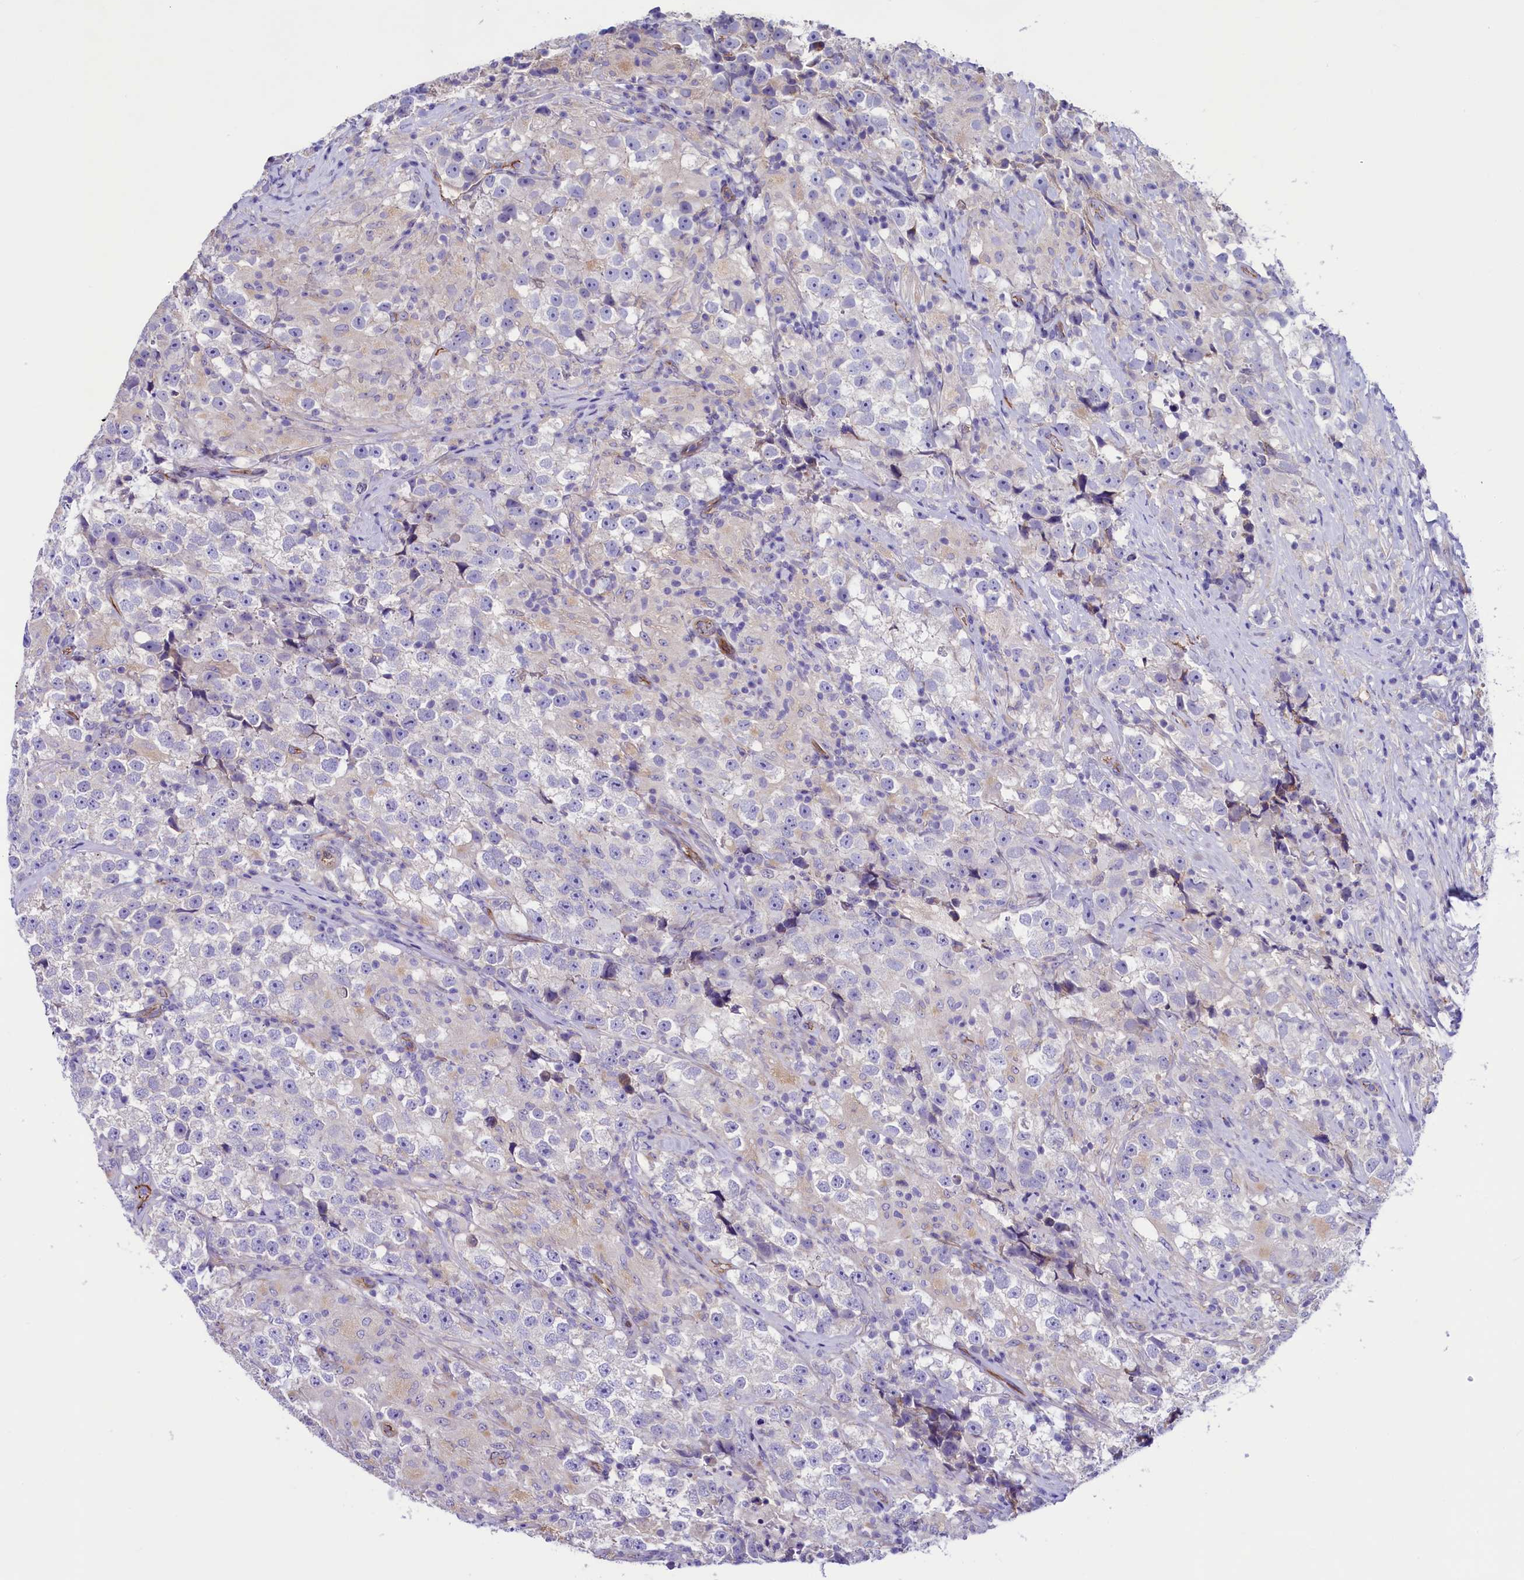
{"staining": {"intensity": "negative", "quantity": "none", "location": "none"}, "tissue": "testis cancer", "cell_type": "Tumor cells", "image_type": "cancer", "snomed": [{"axis": "morphology", "description": "Seminoma, NOS"}, {"axis": "topography", "description": "Testis"}], "caption": "A micrograph of seminoma (testis) stained for a protein displays no brown staining in tumor cells.", "gene": "SLF1", "patient": {"sex": "male", "age": 46}}